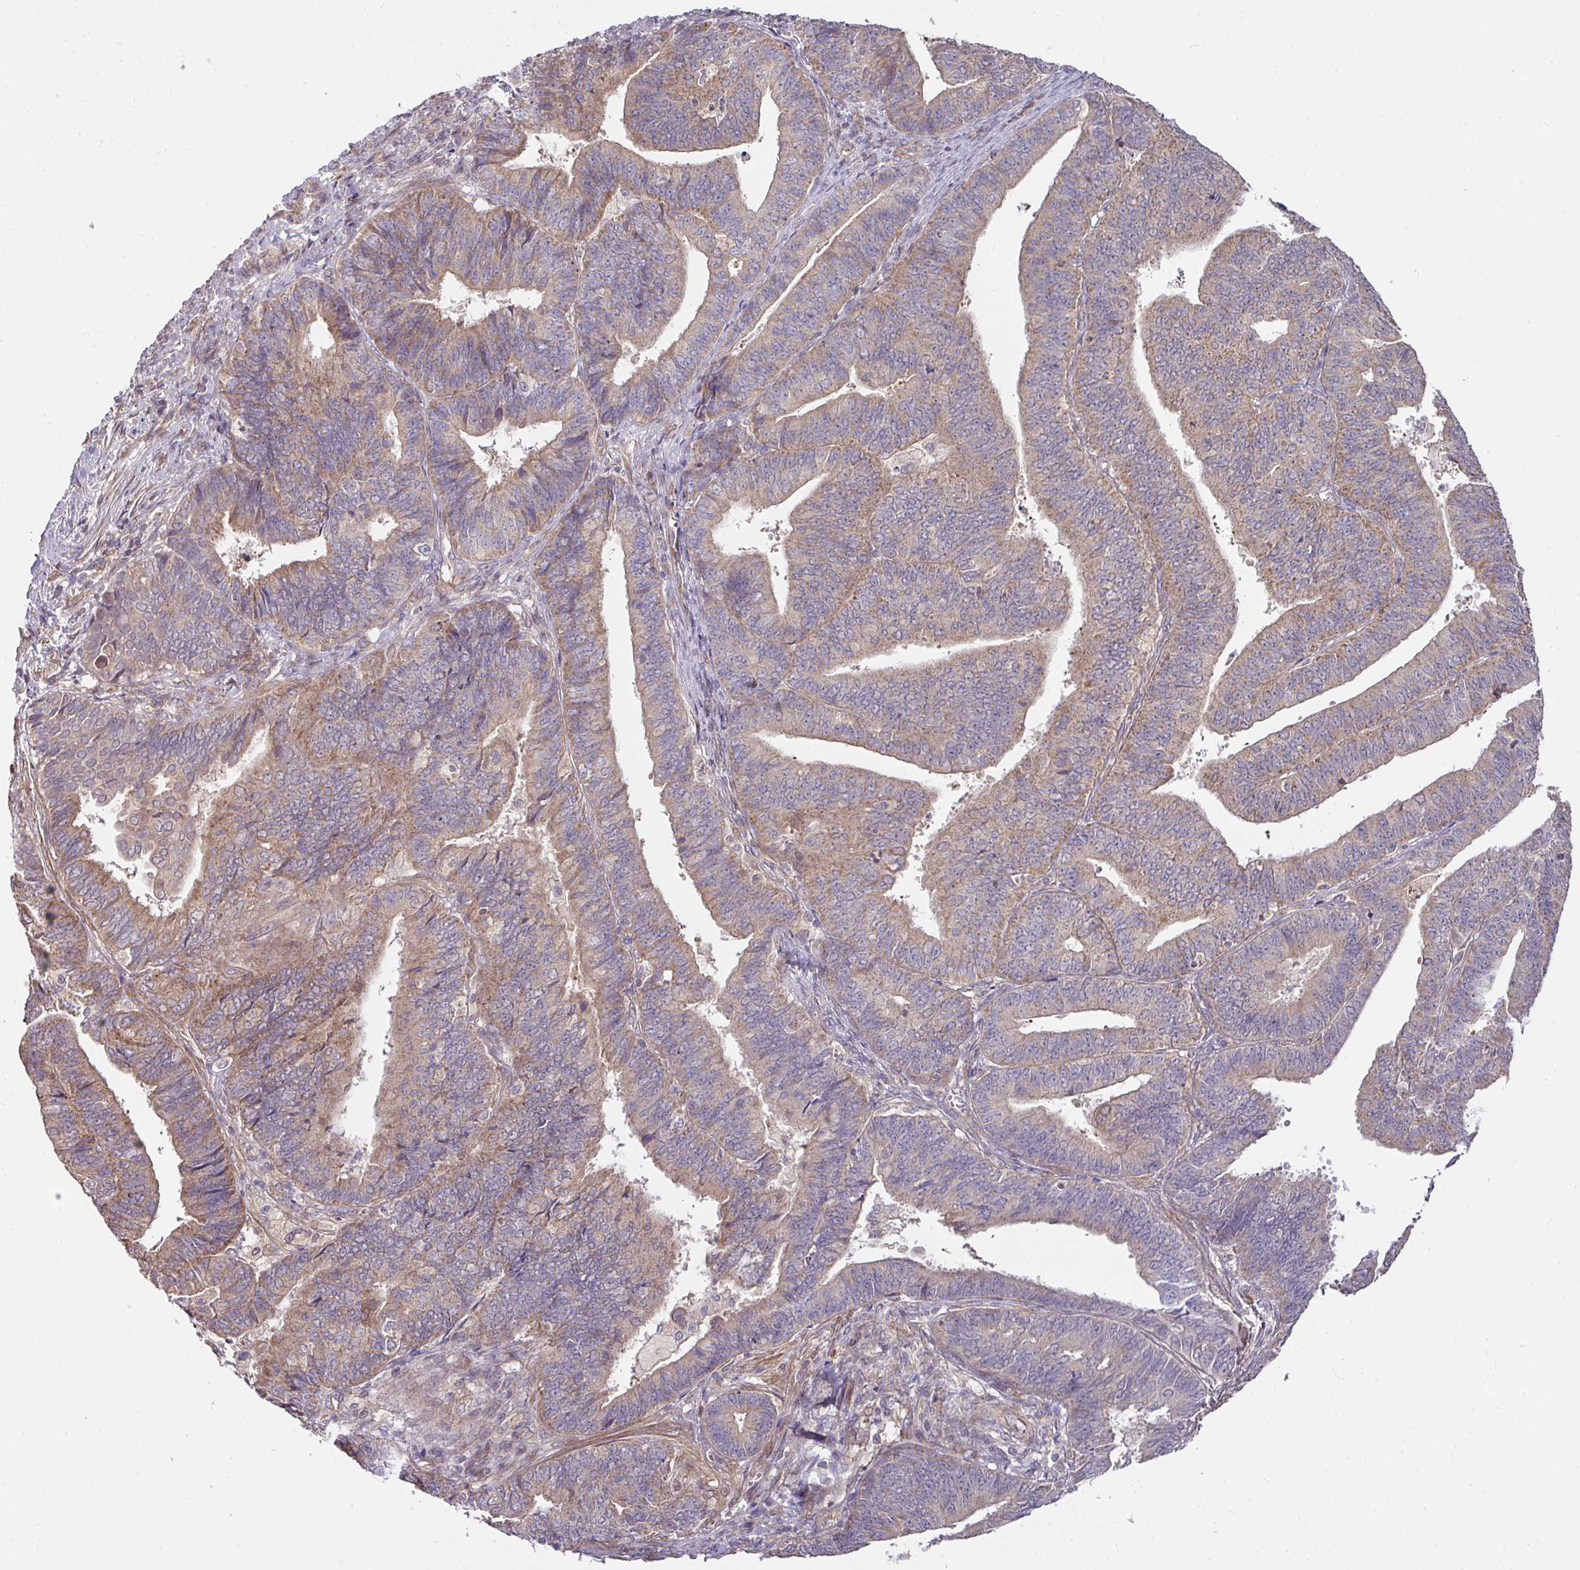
{"staining": {"intensity": "weak", "quantity": "25%-75%", "location": "cytoplasmic/membranous"}, "tissue": "endometrial cancer", "cell_type": "Tumor cells", "image_type": "cancer", "snomed": [{"axis": "morphology", "description": "Adenocarcinoma, NOS"}, {"axis": "topography", "description": "Endometrium"}], "caption": "An immunohistochemistry (IHC) micrograph of neoplastic tissue is shown. Protein staining in brown shows weak cytoplasmic/membranous positivity in endometrial adenocarcinoma within tumor cells.", "gene": "STK35", "patient": {"sex": "female", "age": 73}}